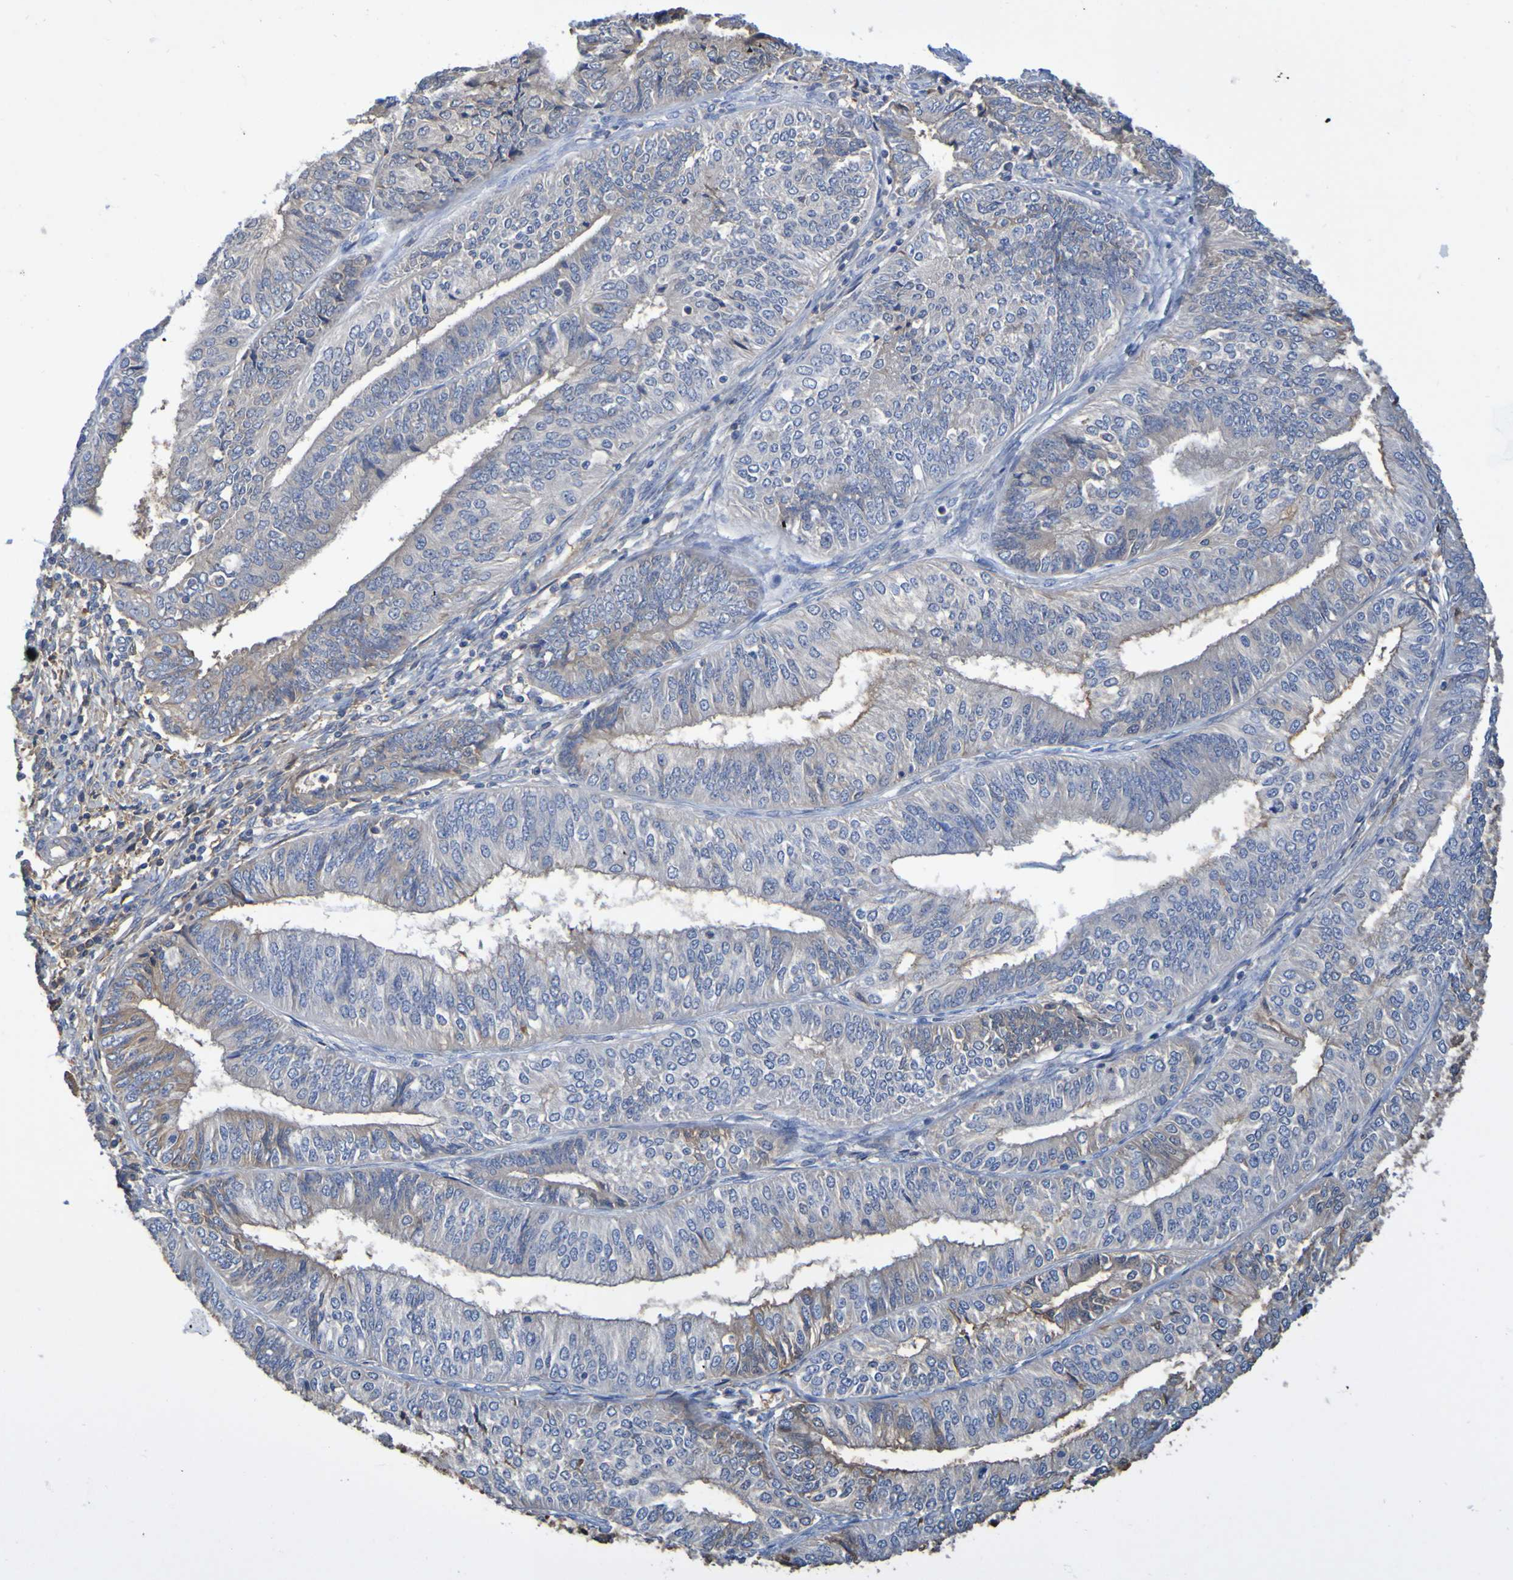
{"staining": {"intensity": "moderate", "quantity": "<25%", "location": "cytoplasmic/membranous"}, "tissue": "endometrial cancer", "cell_type": "Tumor cells", "image_type": "cancer", "snomed": [{"axis": "morphology", "description": "Adenocarcinoma, NOS"}, {"axis": "topography", "description": "Endometrium"}], "caption": "High-power microscopy captured an immunohistochemistry photomicrograph of endometrial cancer (adenocarcinoma), revealing moderate cytoplasmic/membranous staining in approximately <25% of tumor cells. Using DAB (3,3'-diaminobenzidine) (brown) and hematoxylin (blue) stains, captured at high magnification using brightfield microscopy.", "gene": "GAB3", "patient": {"sex": "female", "age": 58}}